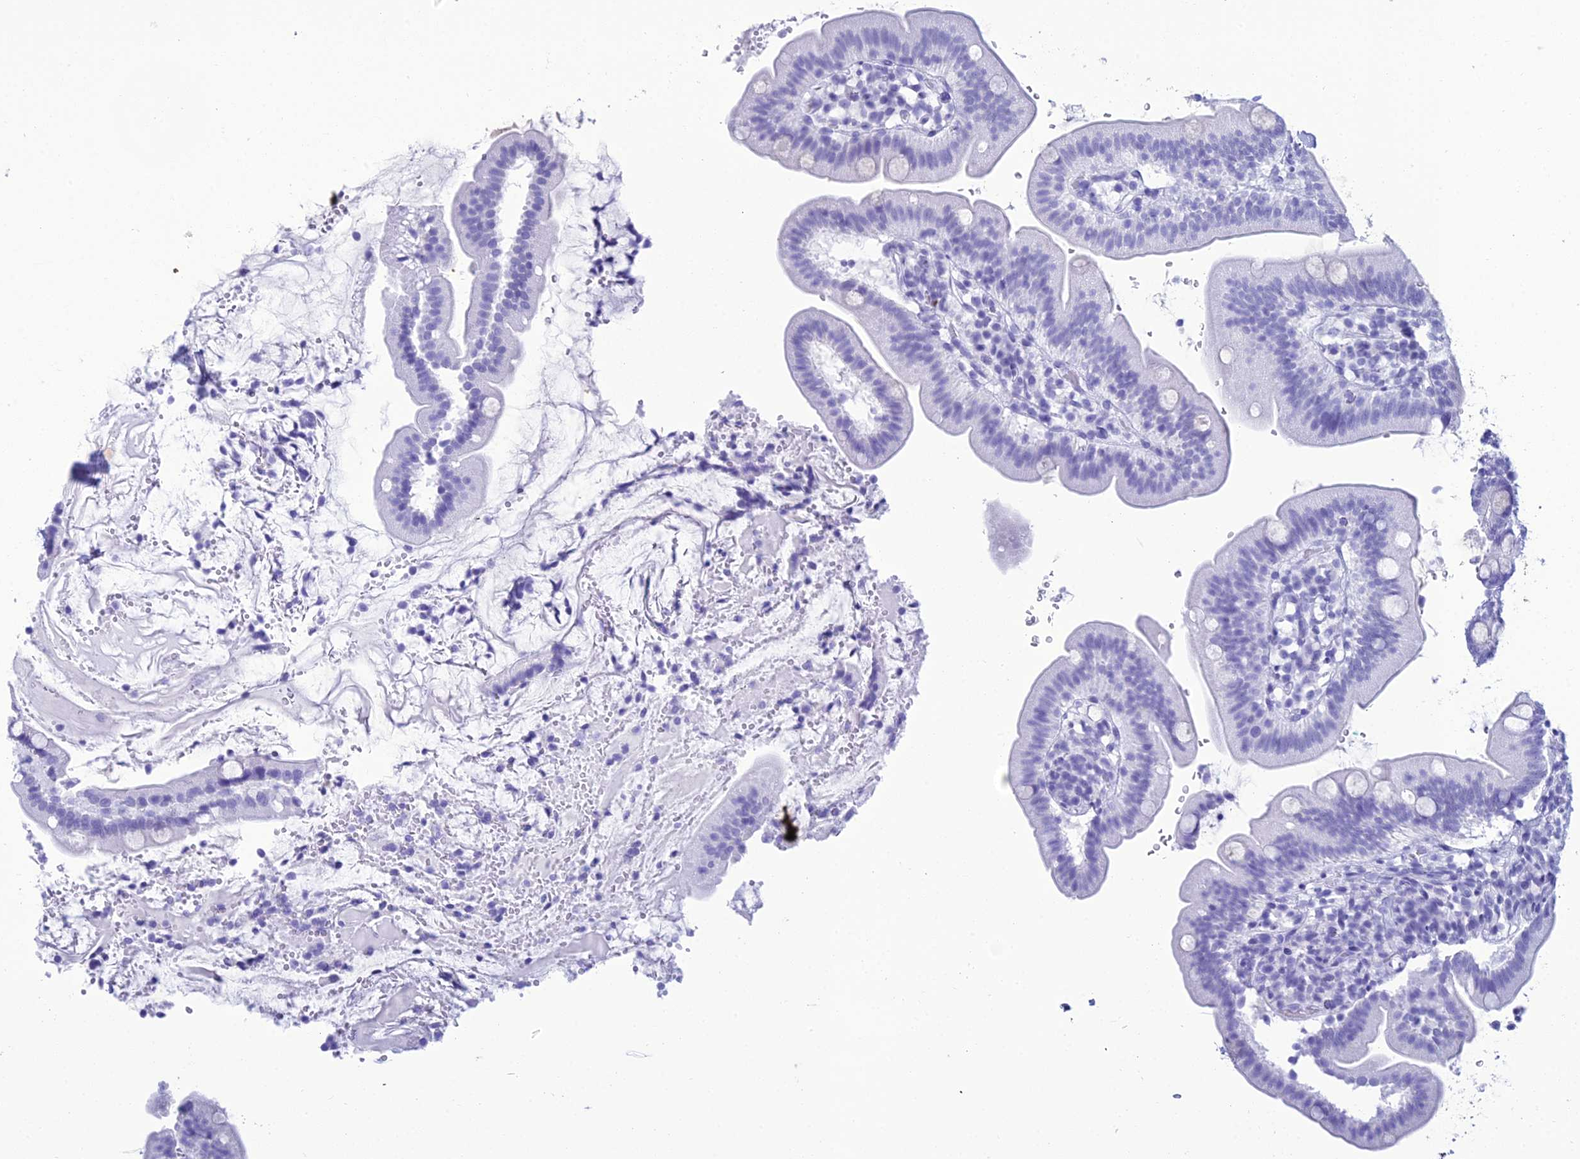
{"staining": {"intensity": "negative", "quantity": "none", "location": "none"}, "tissue": "duodenum", "cell_type": "Glandular cells", "image_type": "normal", "snomed": [{"axis": "morphology", "description": "Normal tissue, NOS"}, {"axis": "topography", "description": "Duodenum"}], "caption": "IHC of benign duodenum reveals no expression in glandular cells. (DAB IHC visualized using brightfield microscopy, high magnification).", "gene": "ZNF442", "patient": {"sex": "female", "age": 67}}